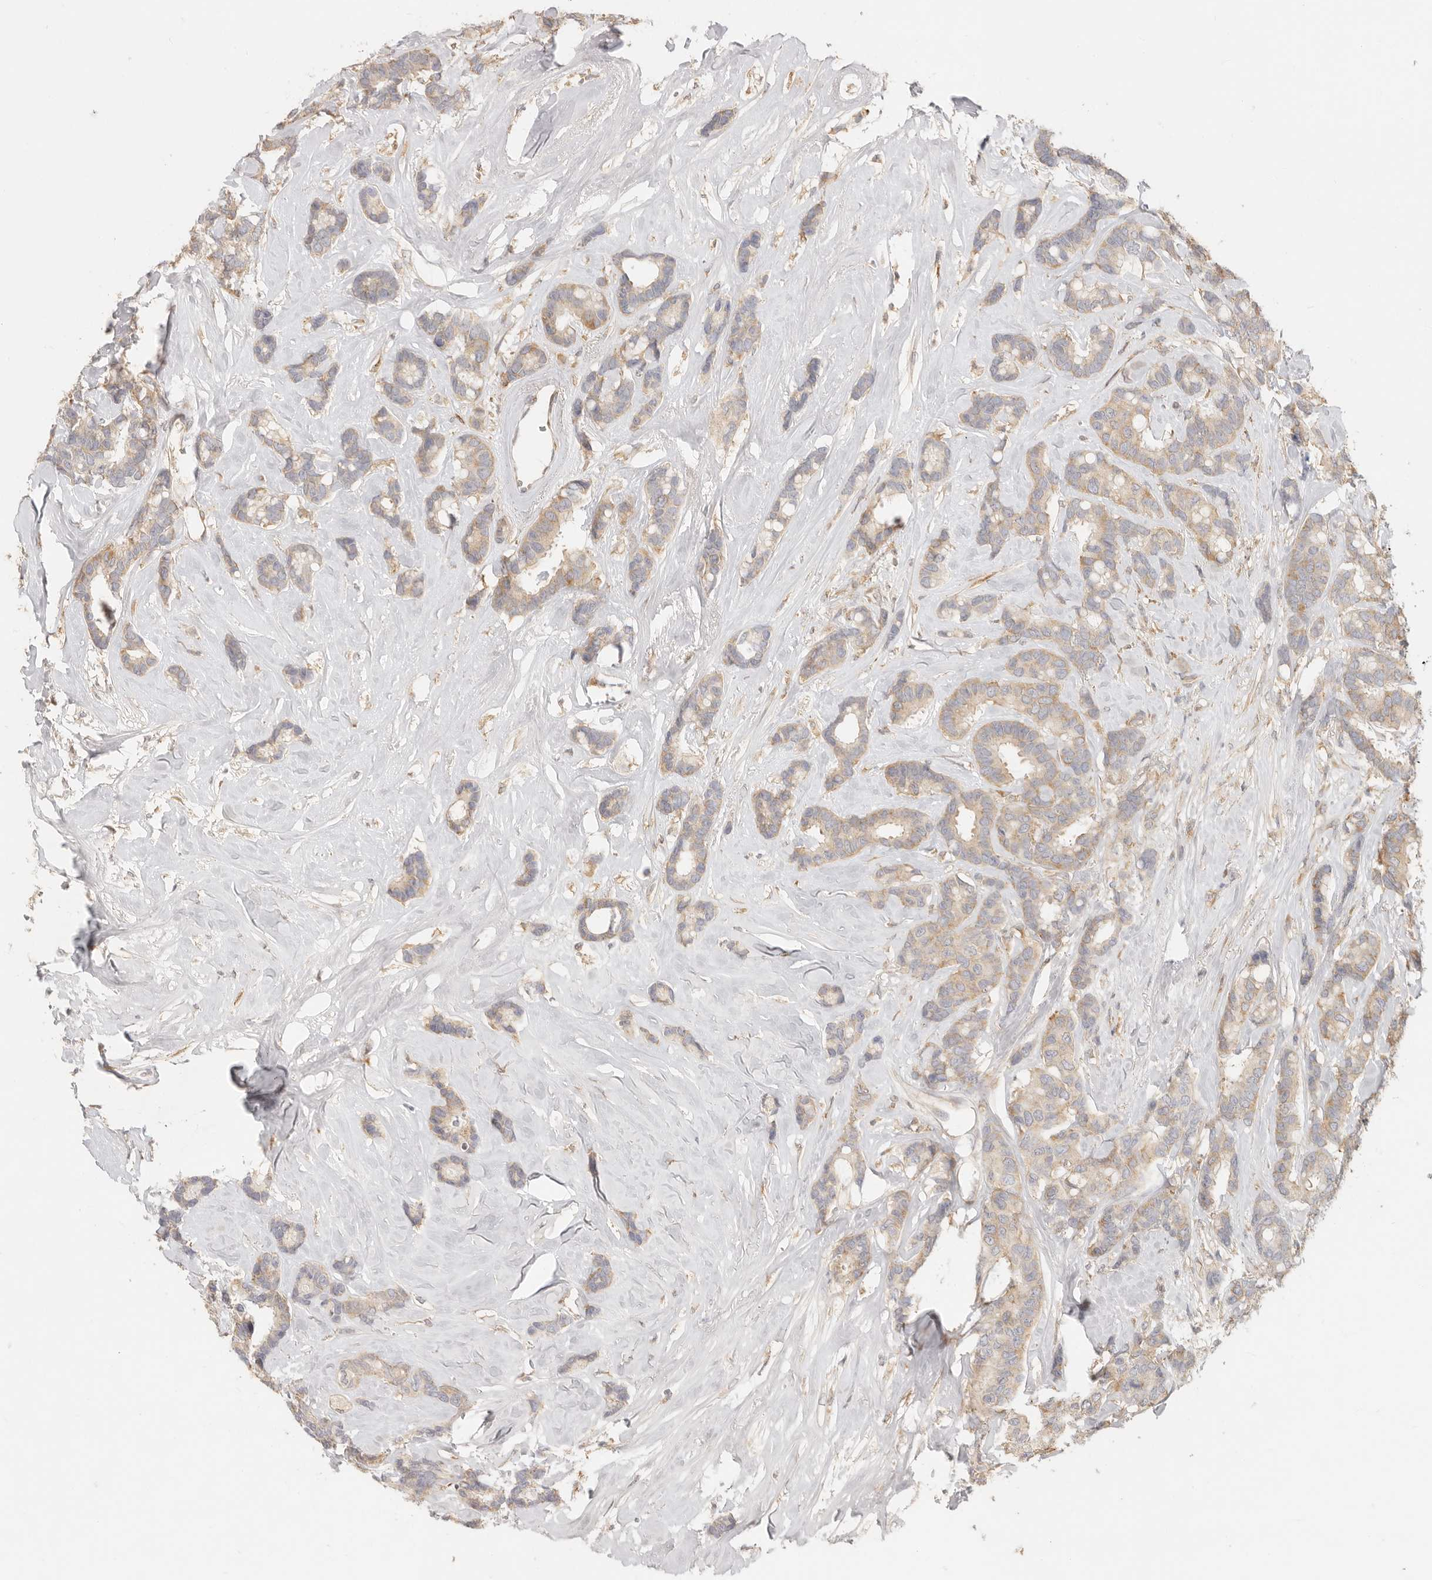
{"staining": {"intensity": "weak", "quantity": ">75%", "location": "cytoplasmic/membranous"}, "tissue": "breast cancer", "cell_type": "Tumor cells", "image_type": "cancer", "snomed": [{"axis": "morphology", "description": "Duct carcinoma"}, {"axis": "topography", "description": "Breast"}], "caption": "Protein staining shows weak cytoplasmic/membranous positivity in approximately >75% of tumor cells in invasive ductal carcinoma (breast). (Brightfield microscopy of DAB IHC at high magnification).", "gene": "PABPC4", "patient": {"sex": "female", "age": 87}}